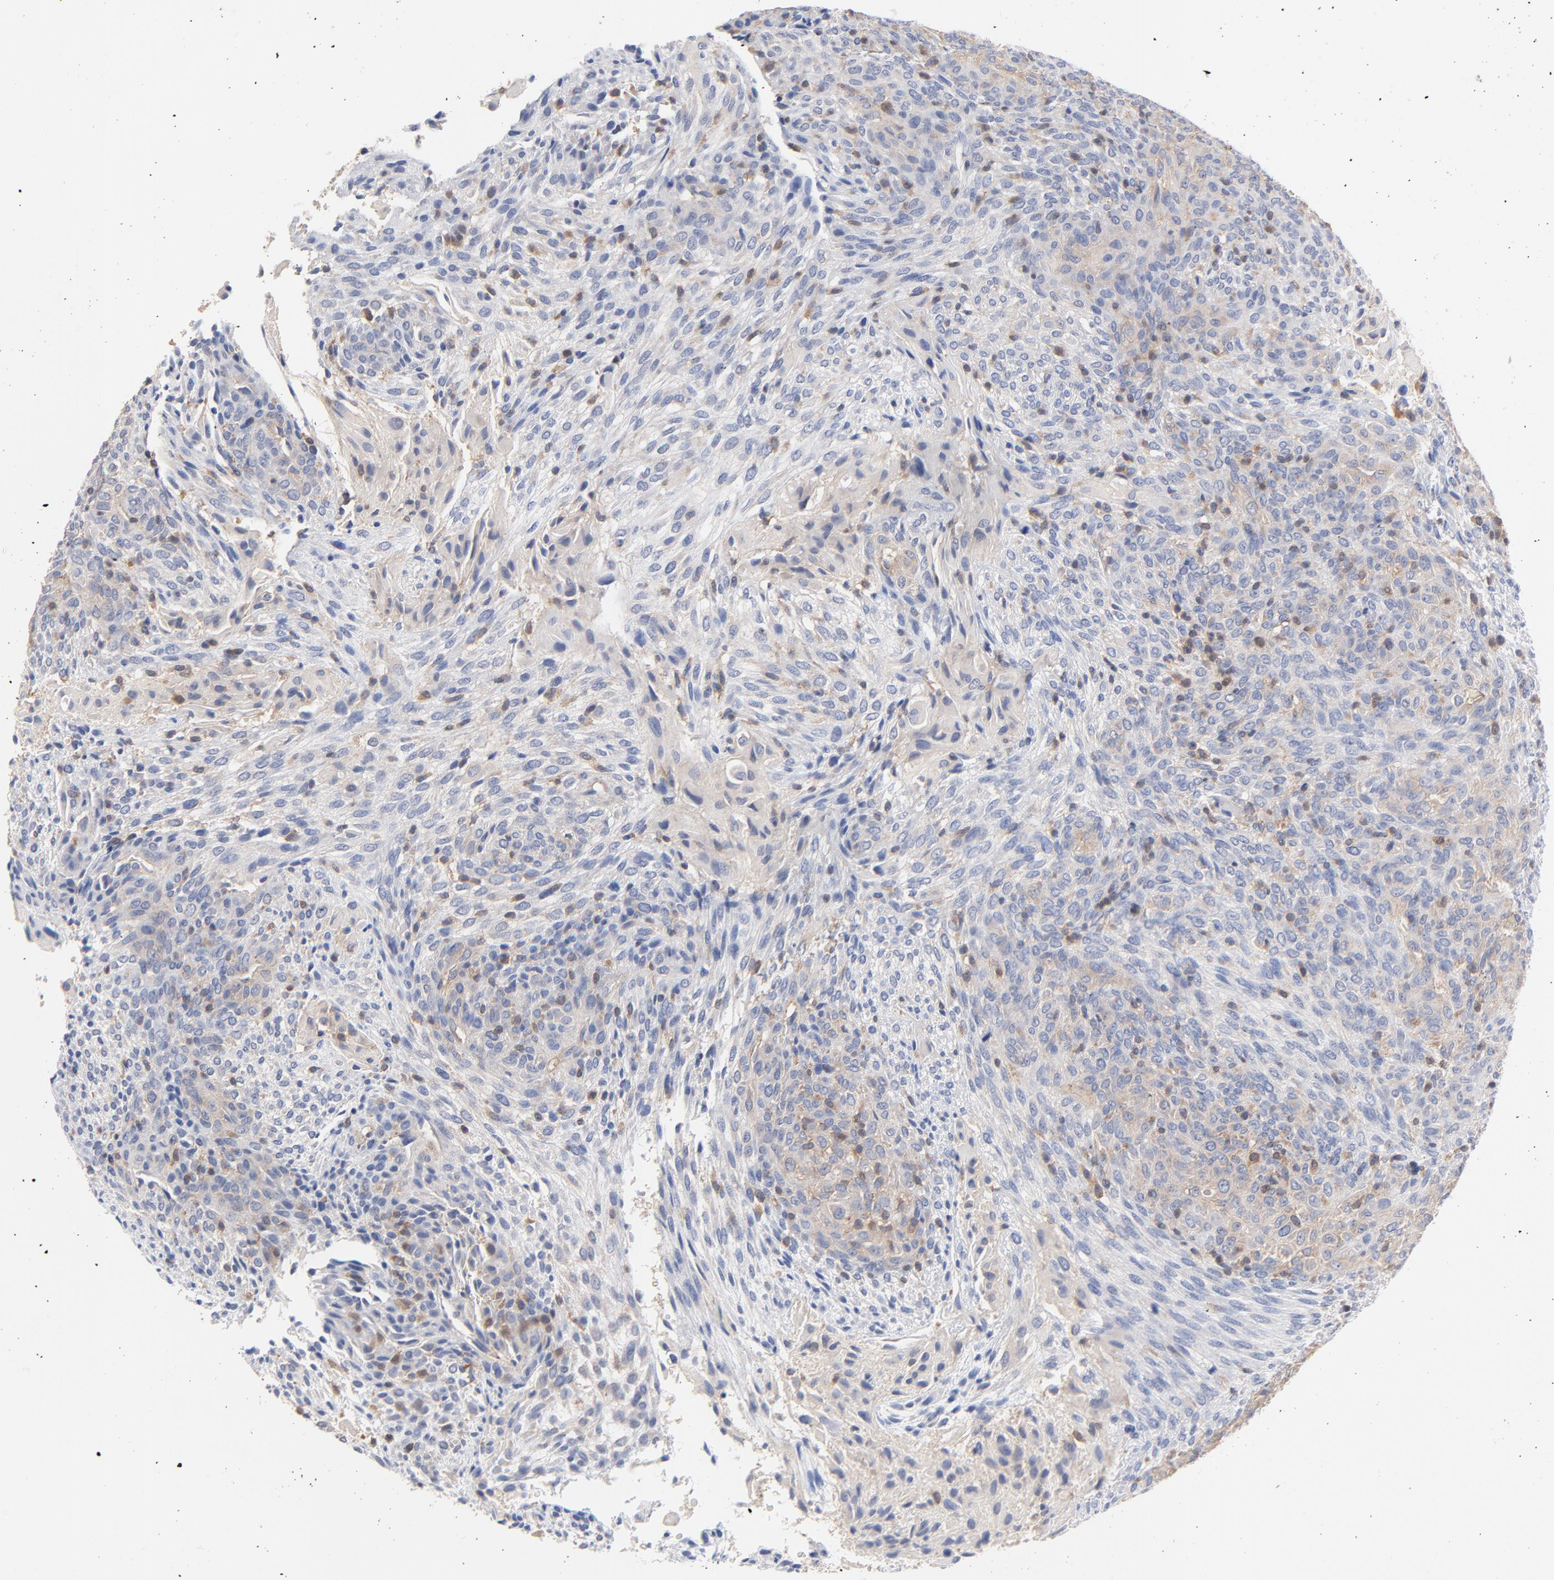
{"staining": {"intensity": "weak", "quantity": "<25%", "location": "cytoplasmic/membranous"}, "tissue": "glioma", "cell_type": "Tumor cells", "image_type": "cancer", "snomed": [{"axis": "morphology", "description": "Glioma, malignant, High grade"}, {"axis": "topography", "description": "Cerebral cortex"}], "caption": "Malignant glioma (high-grade) stained for a protein using immunohistochemistry demonstrates no positivity tumor cells.", "gene": "CAB39L", "patient": {"sex": "female", "age": 55}}